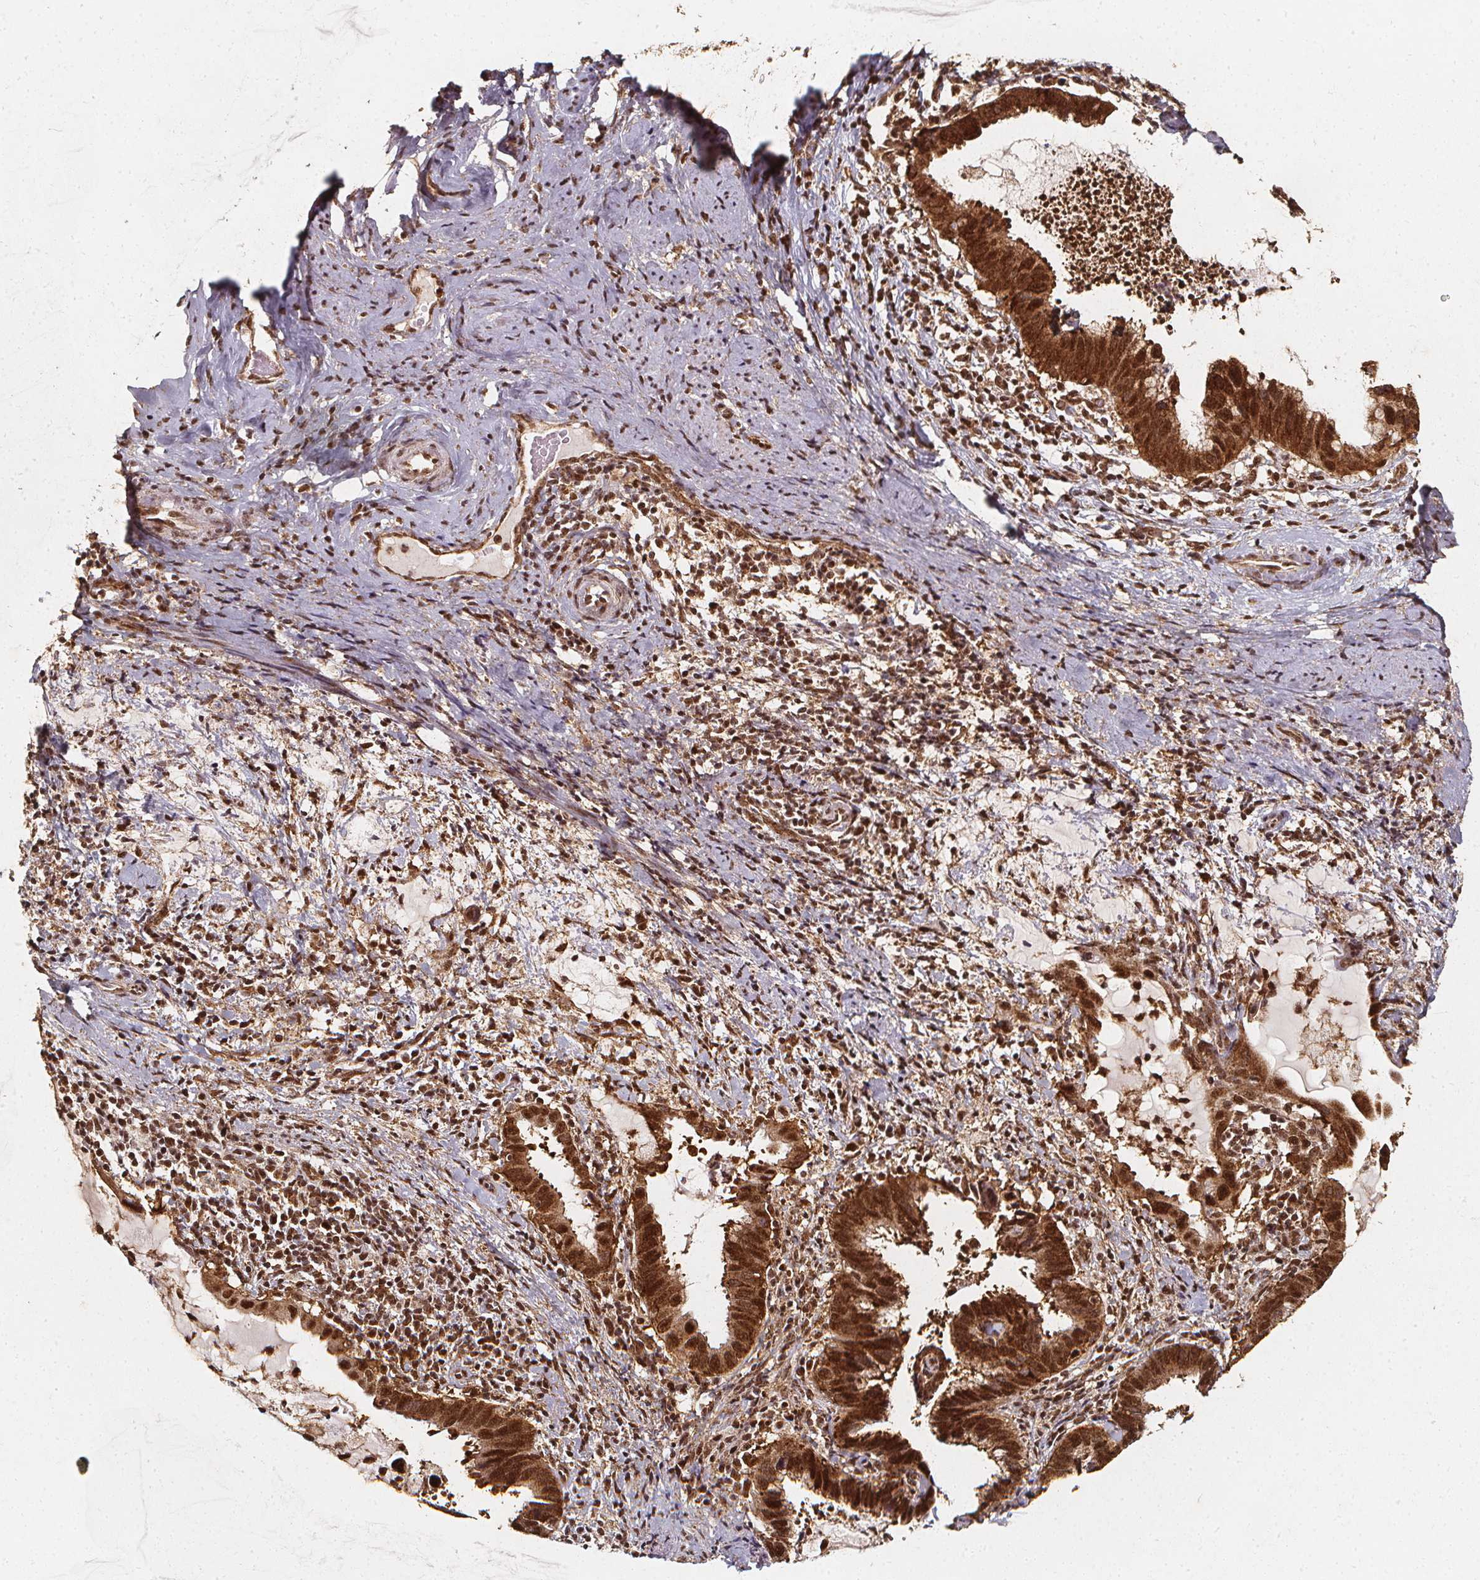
{"staining": {"intensity": "strong", "quantity": ">75%", "location": "cytoplasmic/membranous,nuclear"}, "tissue": "cervical cancer", "cell_type": "Tumor cells", "image_type": "cancer", "snomed": [{"axis": "morphology", "description": "Adenocarcinoma, NOS"}, {"axis": "topography", "description": "Cervix"}], "caption": "Cervical cancer (adenocarcinoma) stained with IHC displays strong cytoplasmic/membranous and nuclear staining in about >75% of tumor cells.", "gene": "SMN1", "patient": {"sex": "female", "age": 56}}